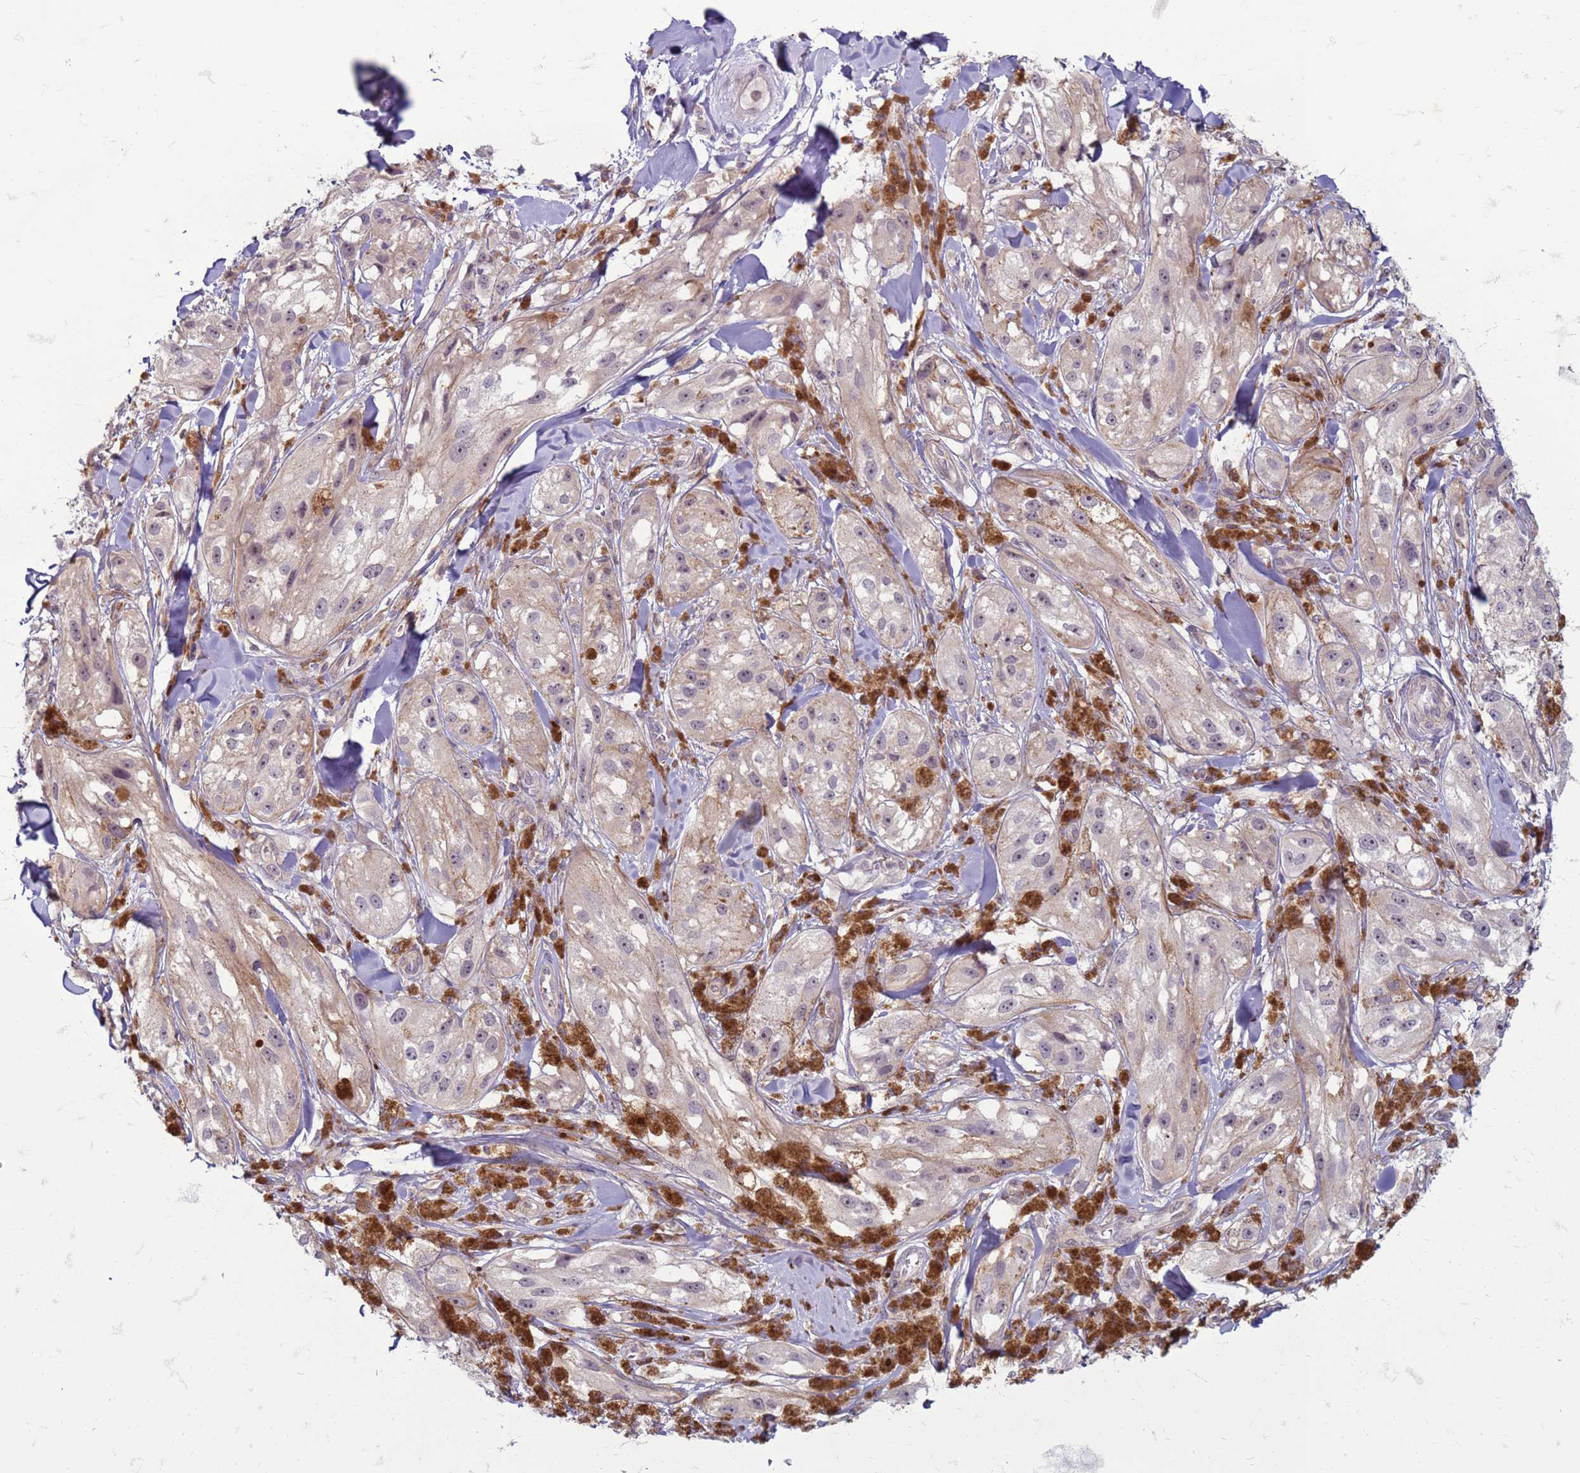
{"staining": {"intensity": "negative", "quantity": "none", "location": "none"}, "tissue": "melanoma", "cell_type": "Tumor cells", "image_type": "cancer", "snomed": [{"axis": "morphology", "description": "Malignant melanoma, NOS"}, {"axis": "topography", "description": "Skin"}], "caption": "IHC micrograph of human malignant melanoma stained for a protein (brown), which reveals no staining in tumor cells. (DAB (3,3'-diaminobenzidine) immunohistochemistry with hematoxylin counter stain).", "gene": "SLC15A3", "patient": {"sex": "male", "age": 88}}